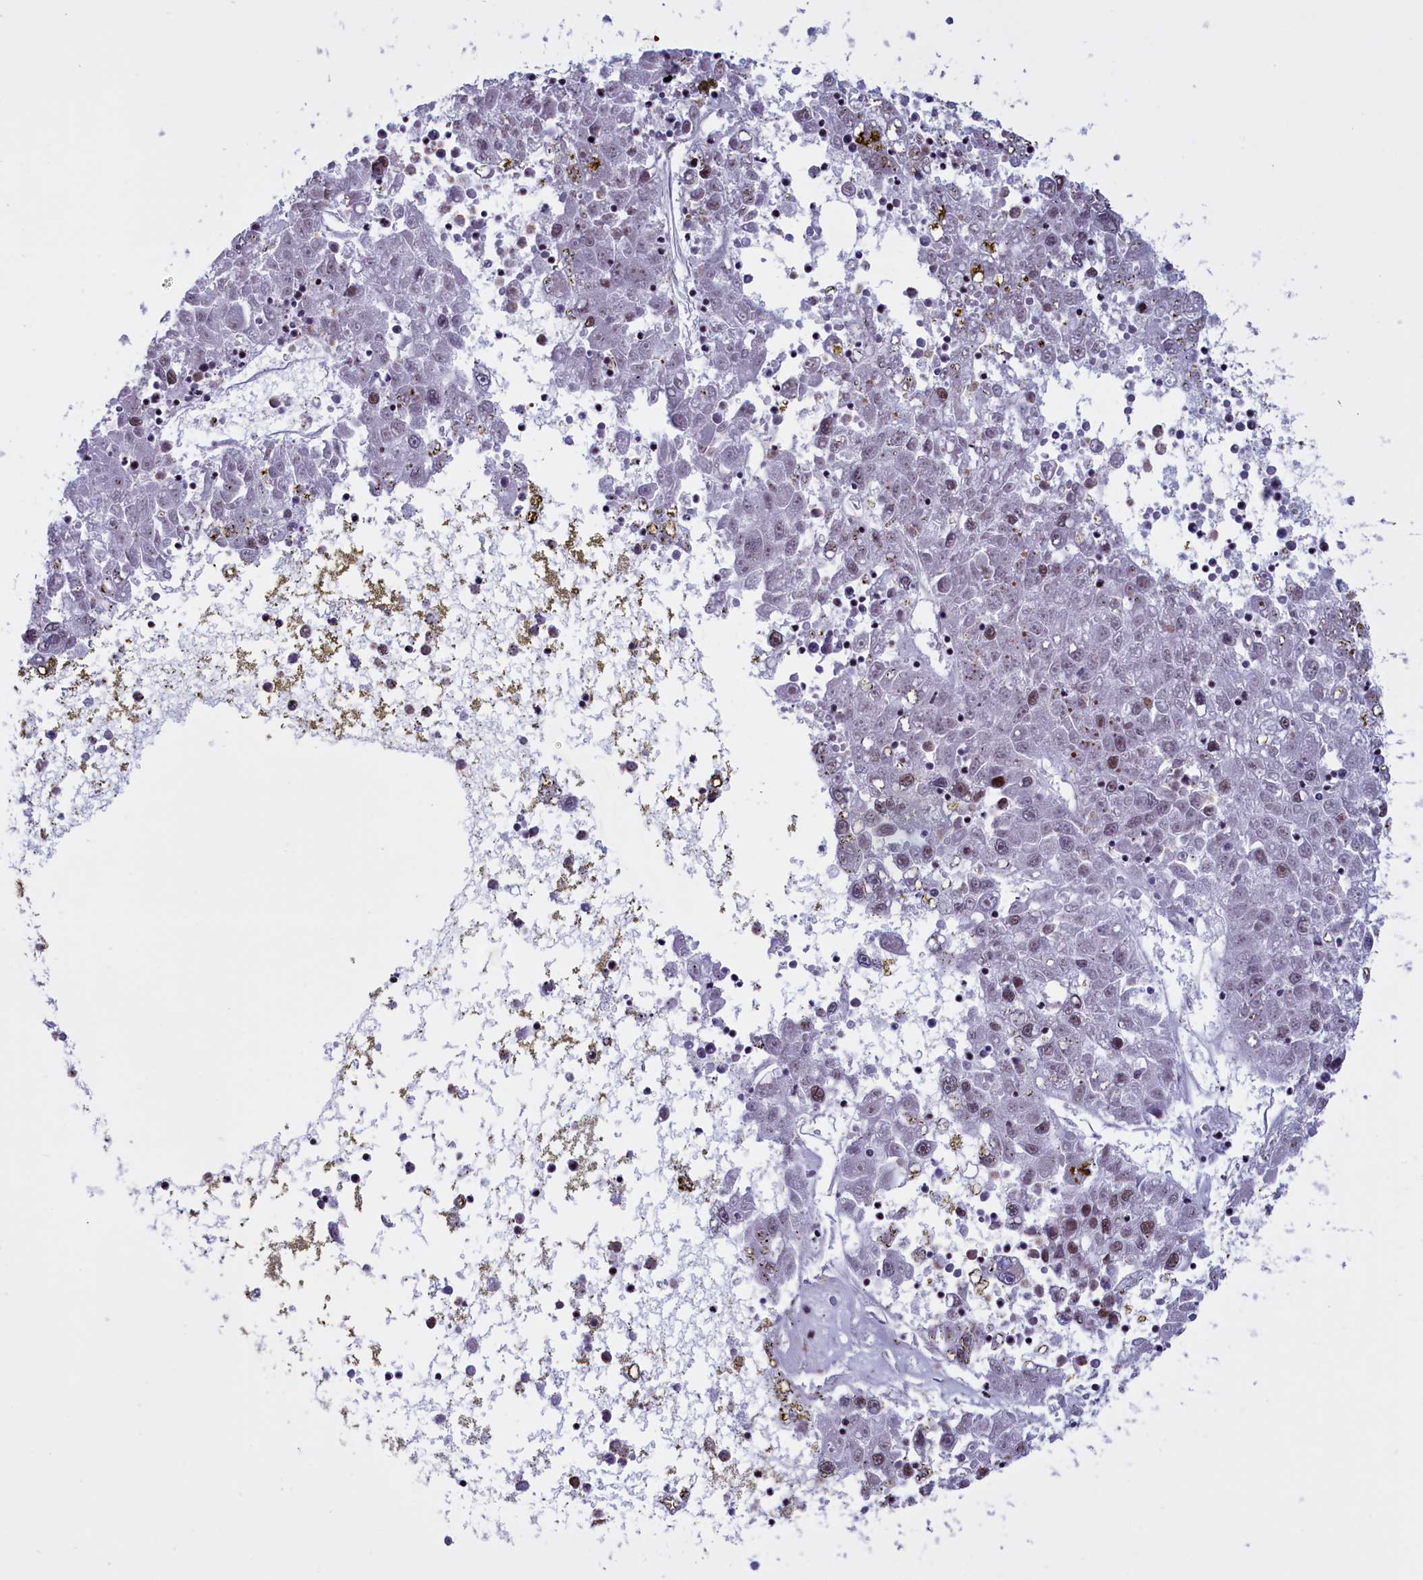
{"staining": {"intensity": "moderate", "quantity": "25%-75%", "location": "nuclear"}, "tissue": "liver cancer", "cell_type": "Tumor cells", "image_type": "cancer", "snomed": [{"axis": "morphology", "description": "Carcinoma, Hepatocellular, NOS"}, {"axis": "topography", "description": "Liver"}], "caption": "Moderate nuclear protein expression is seen in approximately 25%-75% of tumor cells in liver cancer.", "gene": "RELB", "patient": {"sex": "male", "age": 49}}